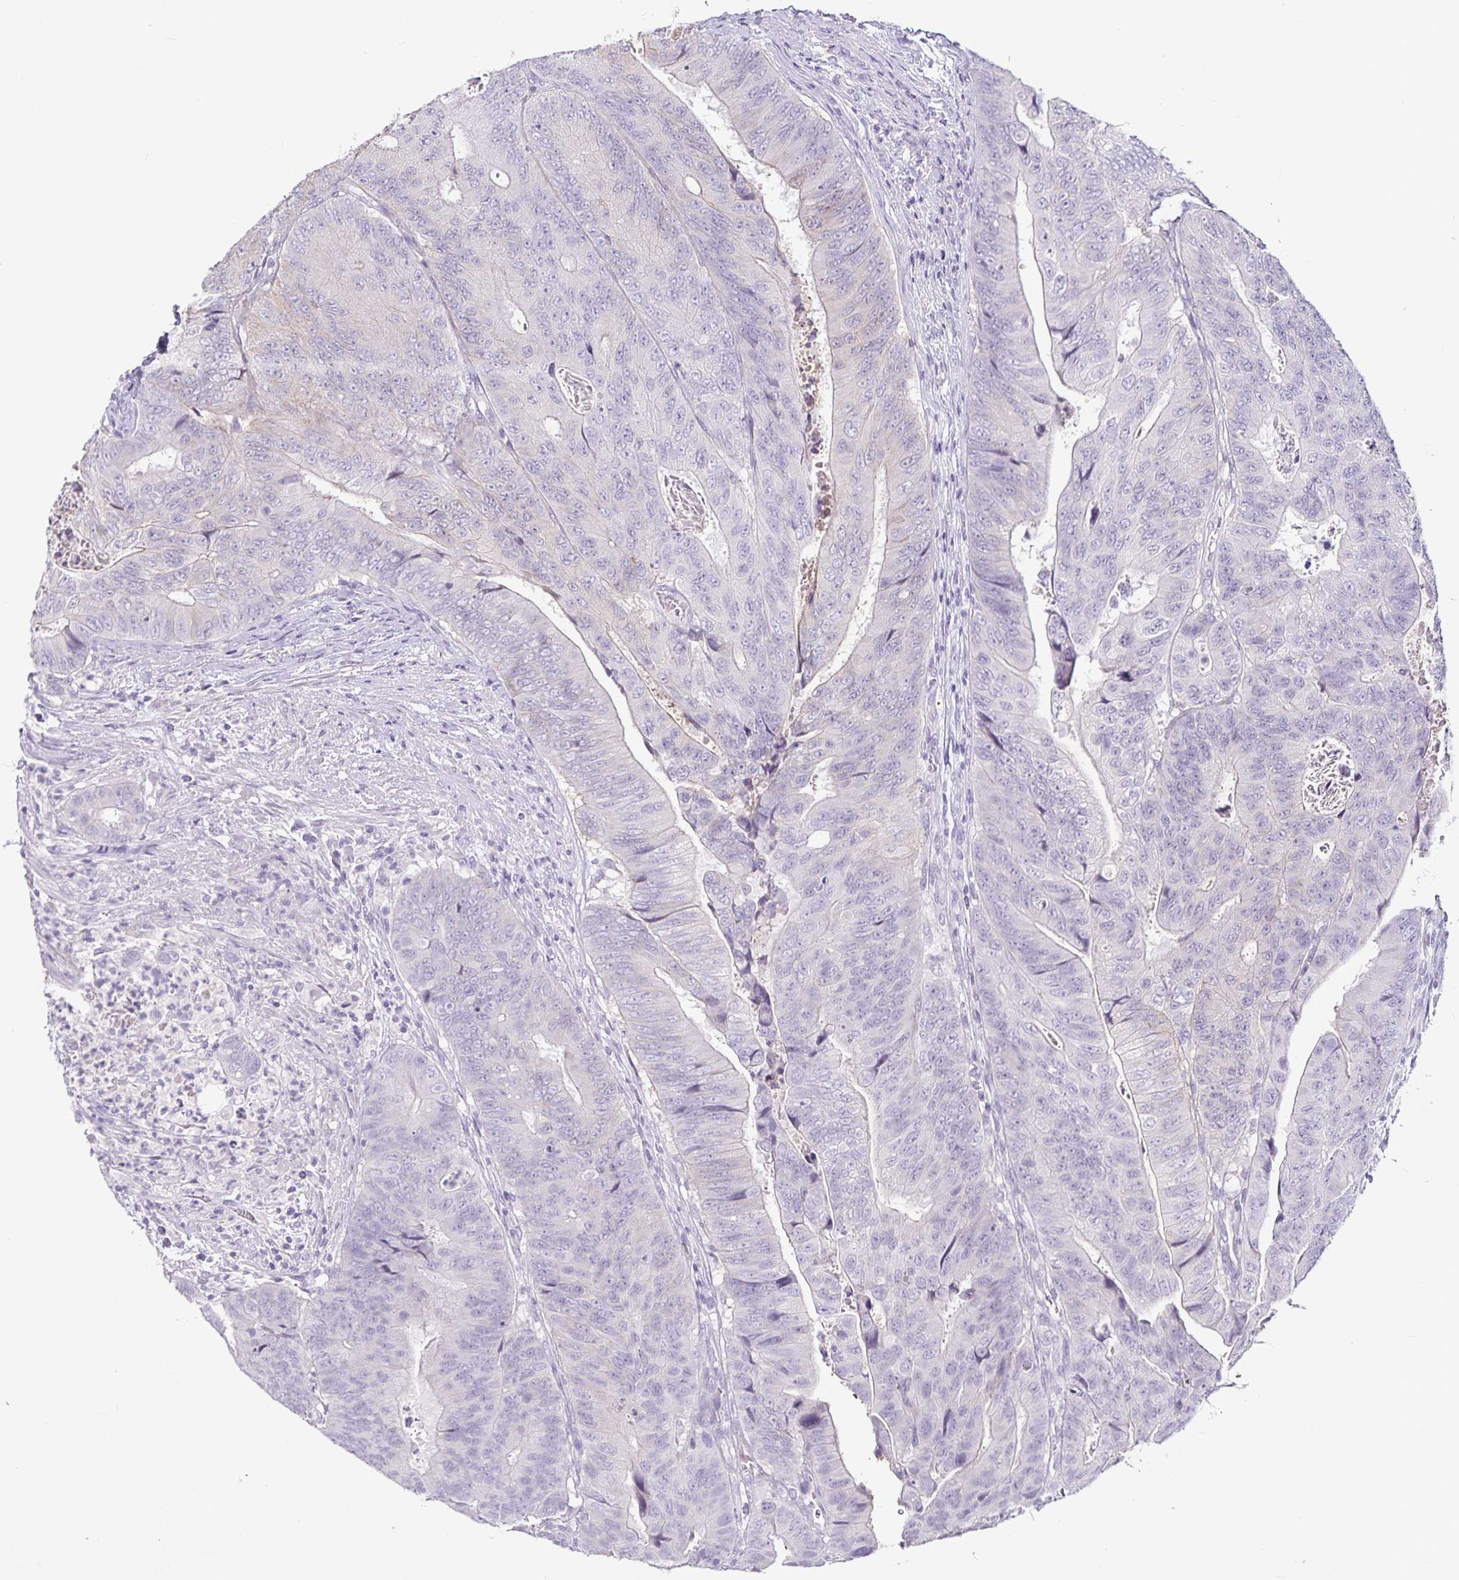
{"staining": {"intensity": "negative", "quantity": "none", "location": "none"}, "tissue": "colorectal cancer", "cell_type": "Tumor cells", "image_type": "cancer", "snomed": [{"axis": "morphology", "description": "Adenocarcinoma, NOS"}, {"axis": "topography", "description": "Colon"}], "caption": "IHC image of neoplastic tissue: human adenocarcinoma (colorectal) stained with DAB displays no significant protein staining in tumor cells.", "gene": "CA12", "patient": {"sex": "female", "age": 48}}